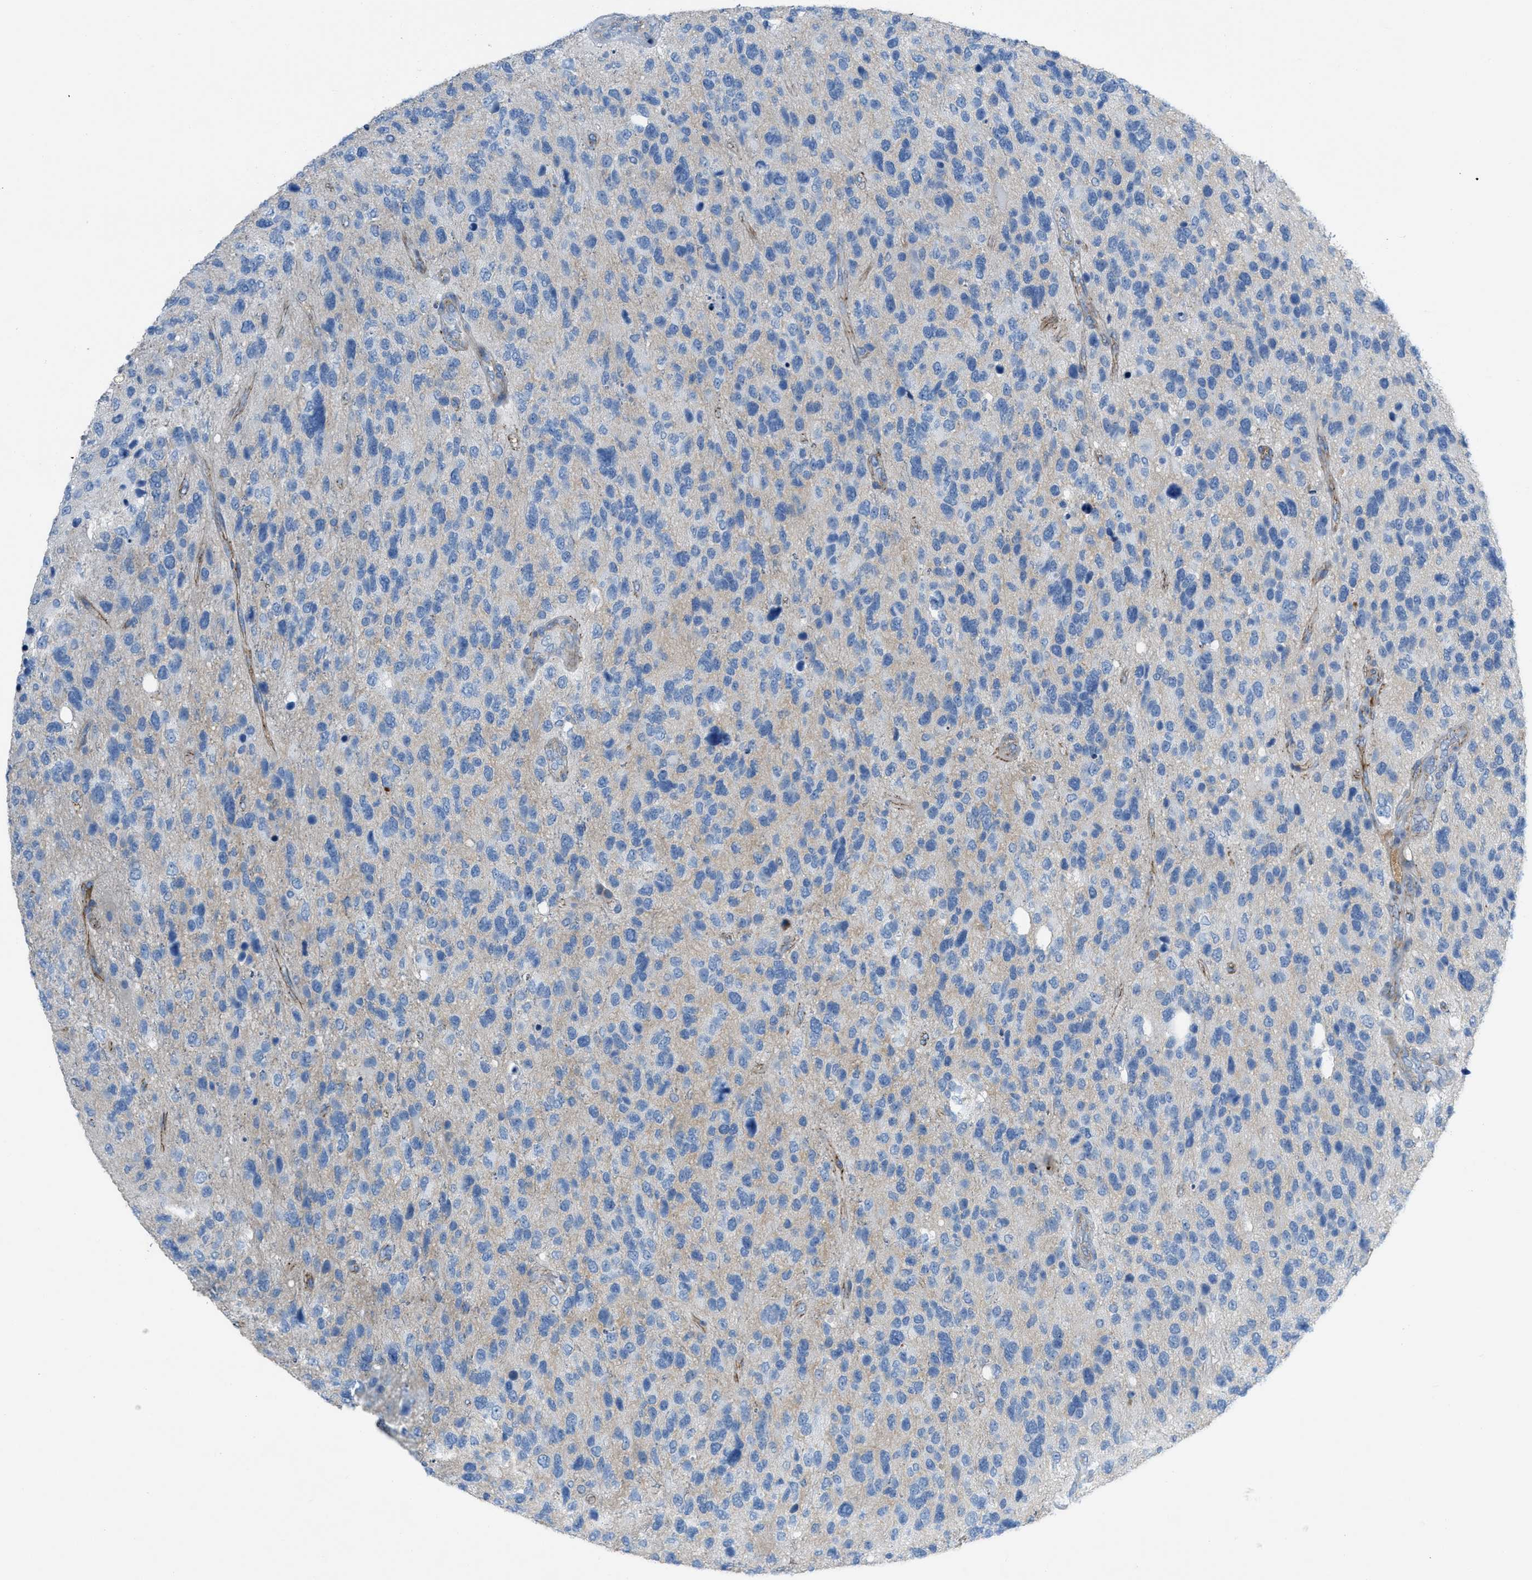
{"staining": {"intensity": "negative", "quantity": "none", "location": "none"}, "tissue": "glioma", "cell_type": "Tumor cells", "image_type": "cancer", "snomed": [{"axis": "morphology", "description": "Glioma, malignant, High grade"}, {"axis": "topography", "description": "Brain"}], "caption": "Immunohistochemistry (IHC) of human malignant glioma (high-grade) demonstrates no positivity in tumor cells.", "gene": "CRB3", "patient": {"sex": "female", "age": 58}}